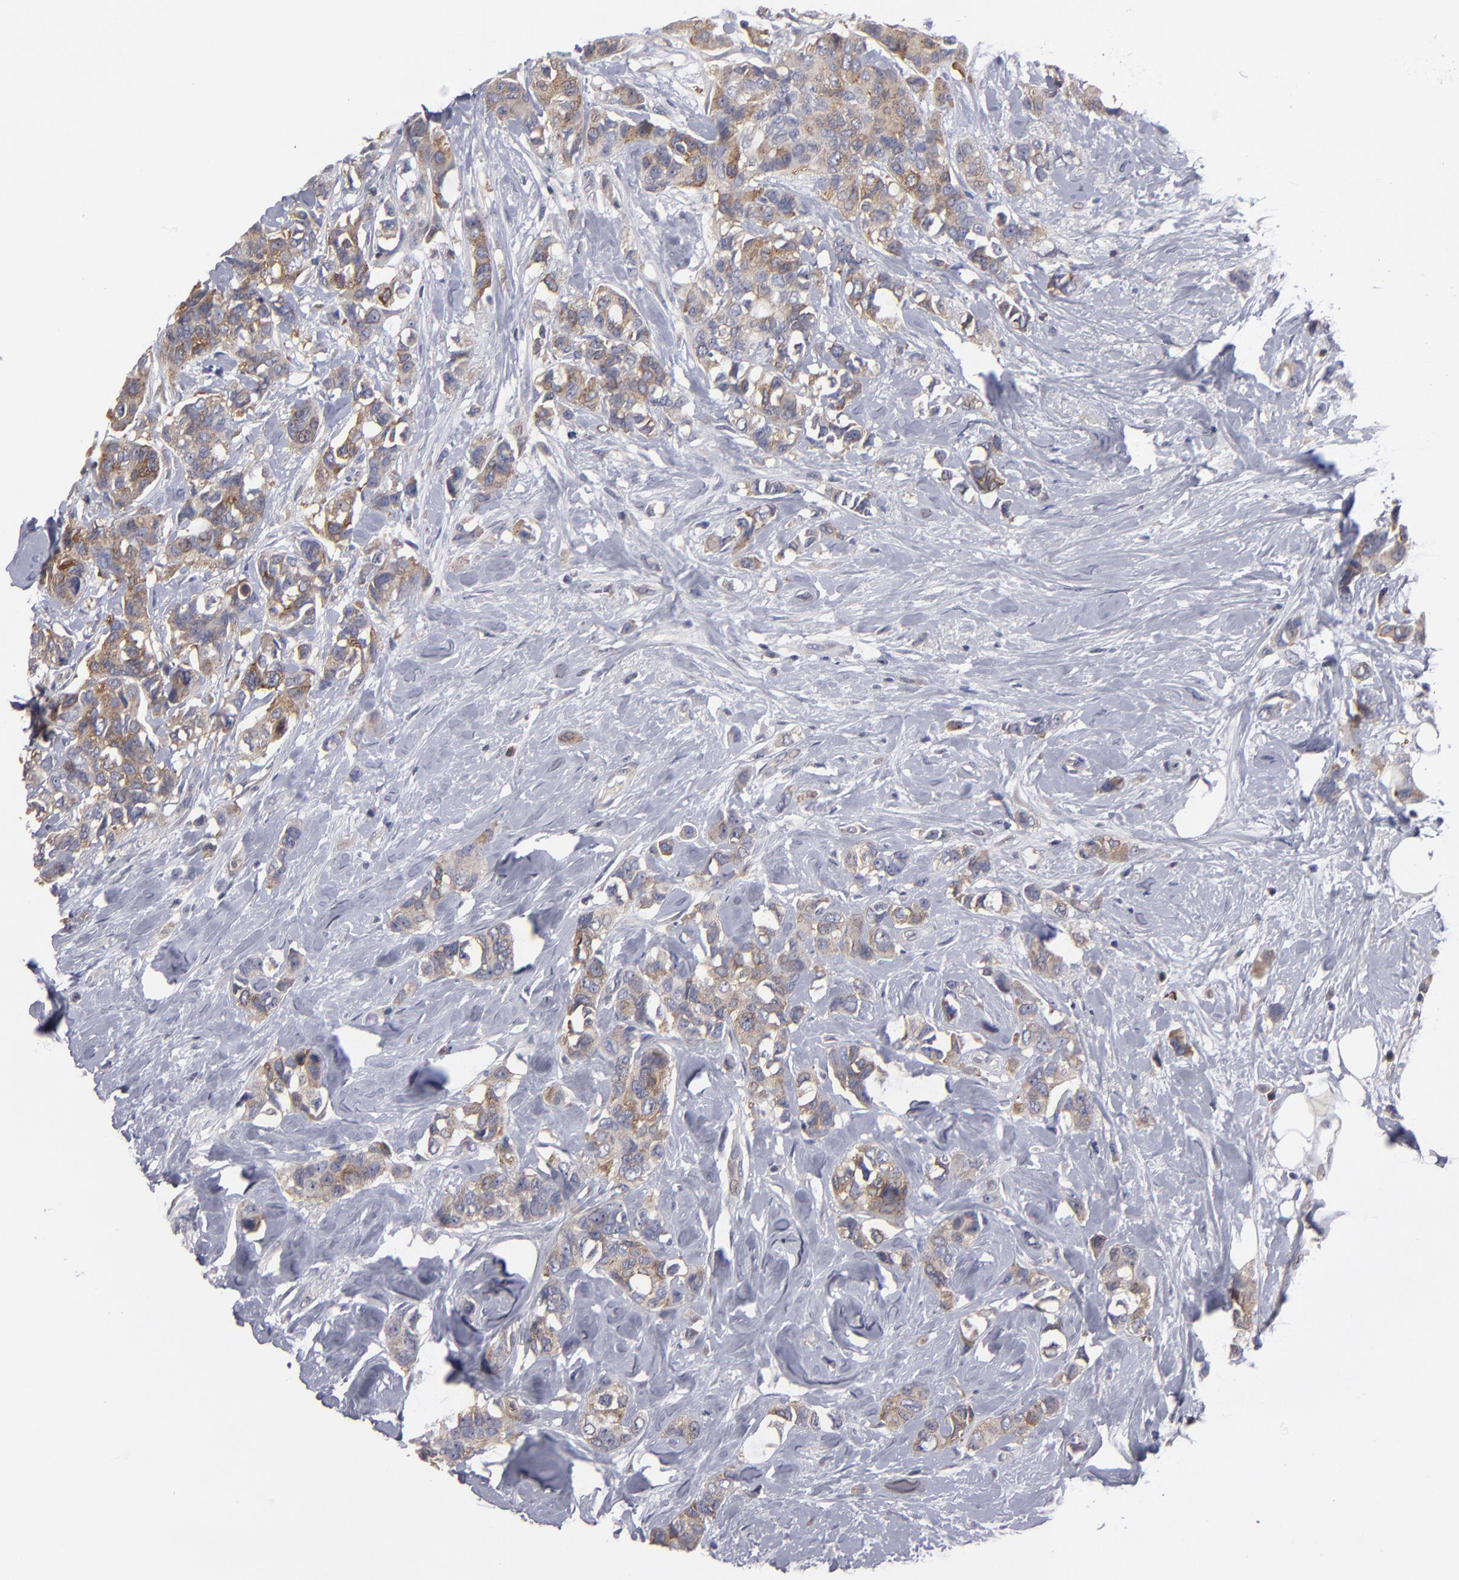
{"staining": {"intensity": "moderate", "quantity": "25%-75%", "location": "cytoplasmic/membranous"}, "tissue": "breast cancer", "cell_type": "Tumor cells", "image_type": "cancer", "snomed": [{"axis": "morphology", "description": "Duct carcinoma"}, {"axis": "topography", "description": "Breast"}], "caption": "This photomicrograph shows IHC staining of breast cancer, with medium moderate cytoplasmic/membranous expression in about 25%-75% of tumor cells.", "gene": "CEP97", "patient": {"sex": "female", "age": 51}}